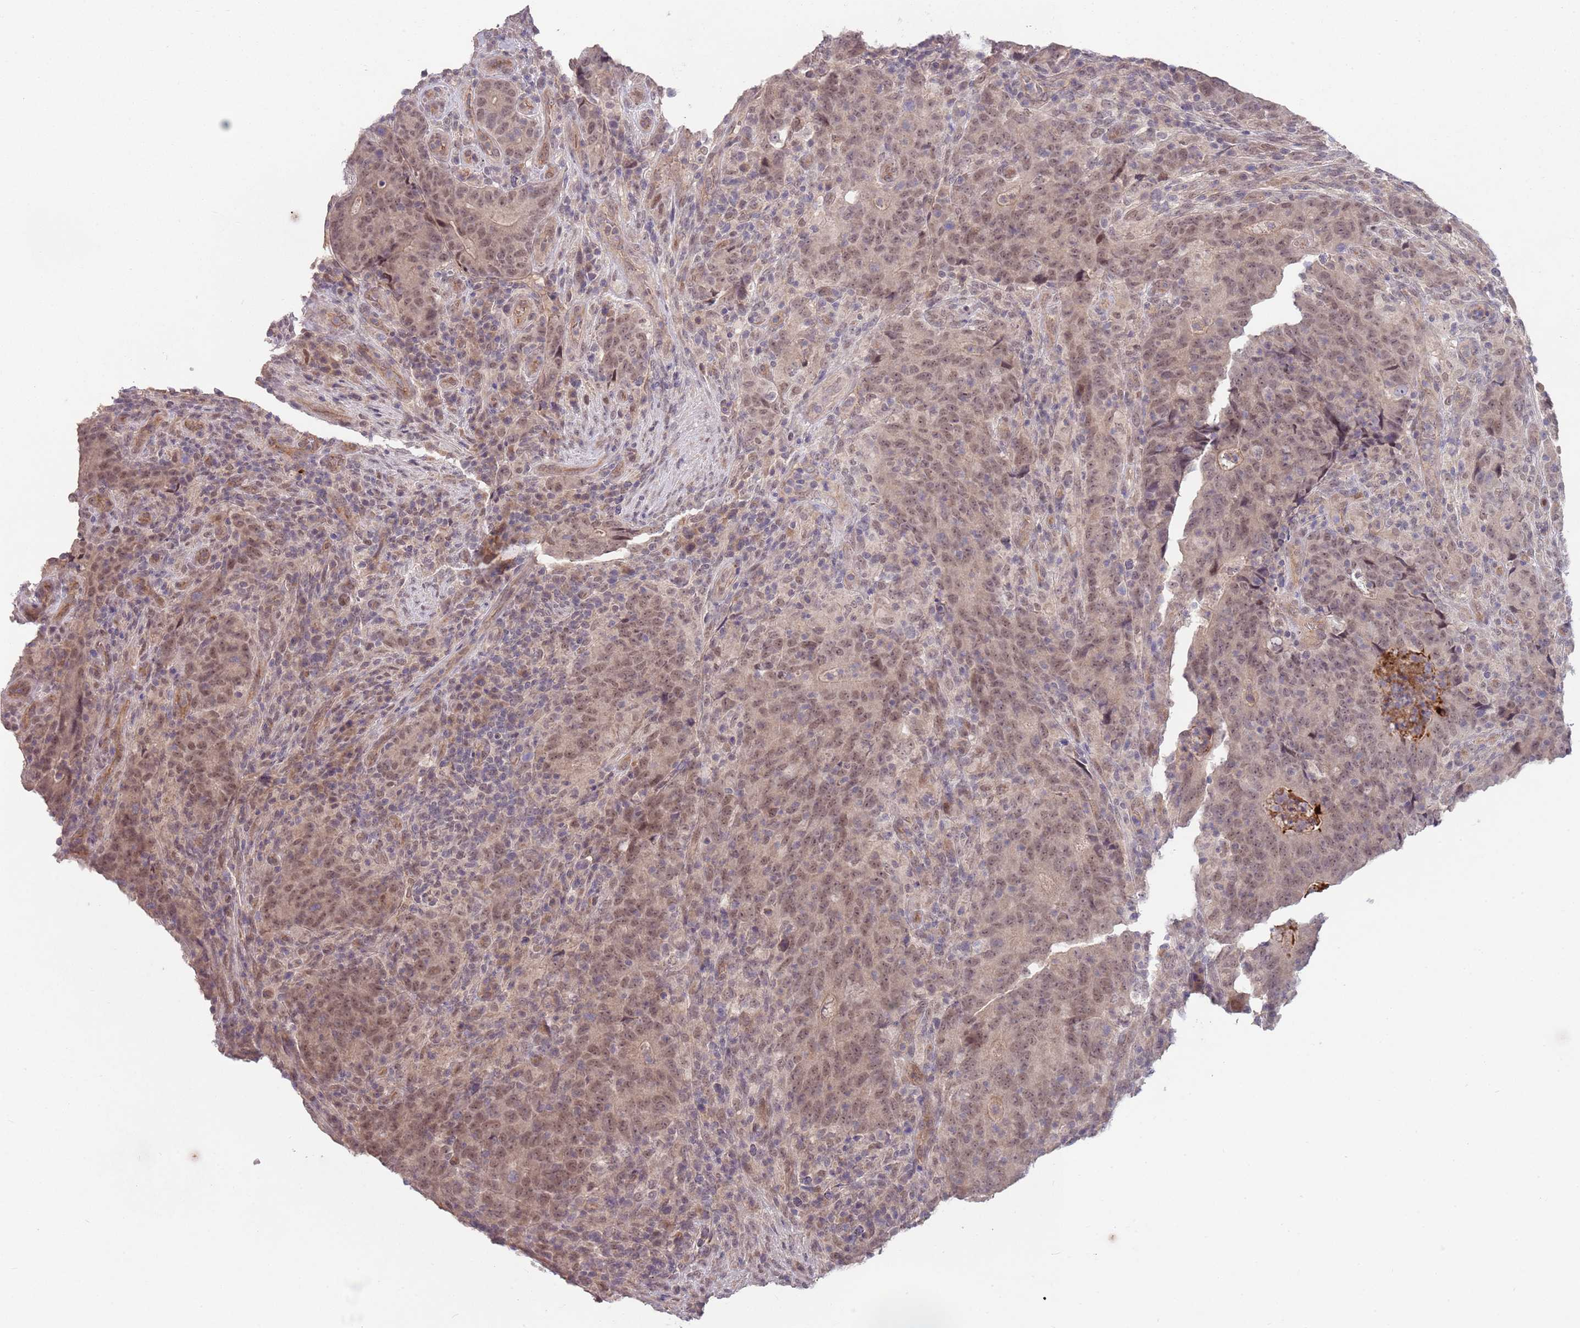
{"staining": {"intensity": "weak", "quantity": "25%-75%", "location": "nuclear"}, "tissue": "colorectal cancer", "cell_type": "Tumor cells", "image_type": "cancer", "snomed": [{"axis": "morphology", "description": "Adenocarcinoma, NOS"}, {"axis": "topography", "description": "Colon"}], "caption": "Protein staining shows weak nuclear expression in about 25%-75% of tumor cells in colorectal cancer.", "gene": "MEI1", "patient": {"sex": "female", "age": 75}}